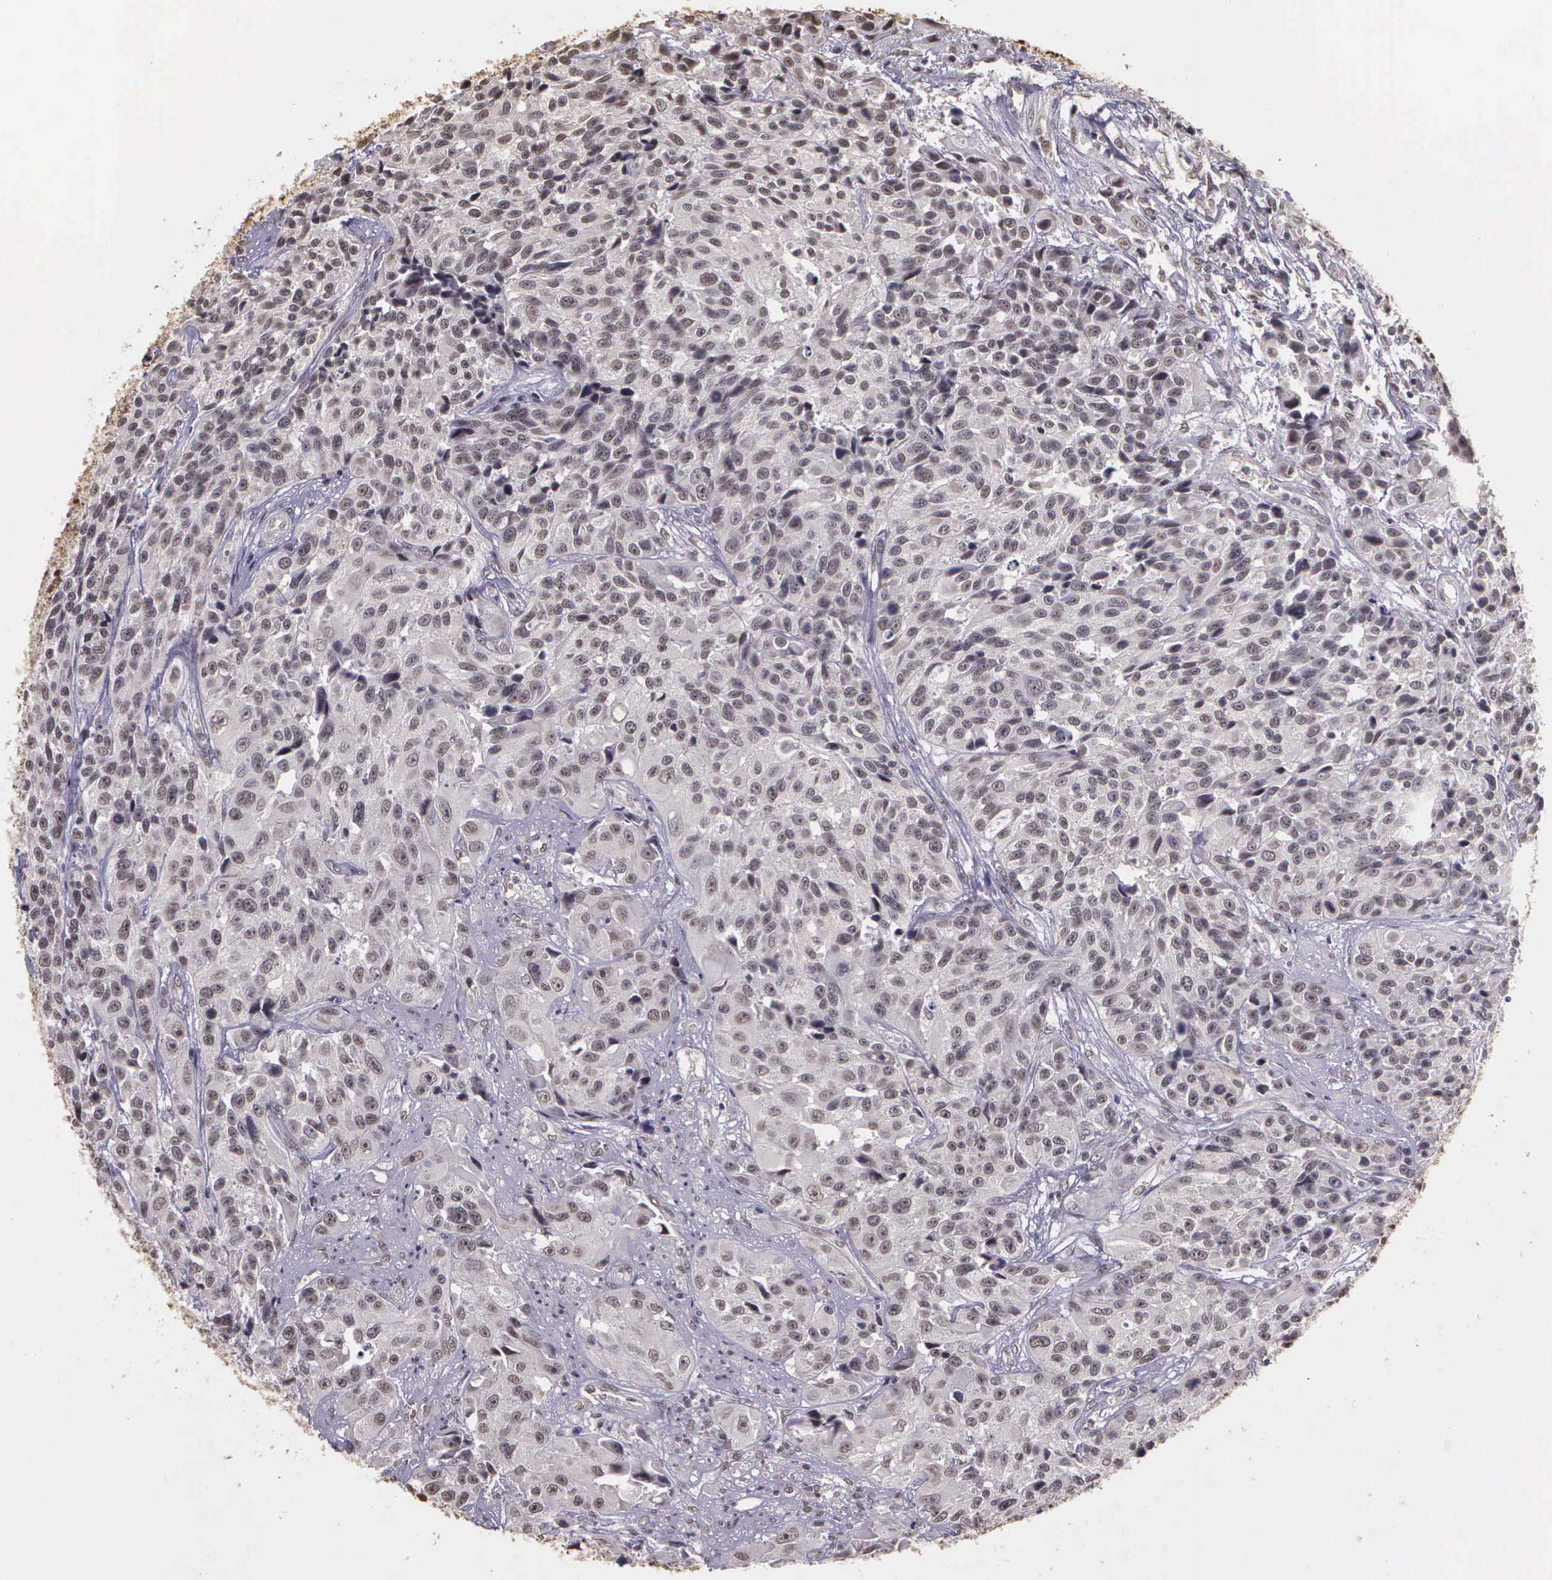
{"staining": {"intensity": "negative", "quantity": "none", "location": "none"}, "tissue": "urothelial cancer", "cell_type": "Tumor cells", "image_type": "cancer", "snomed": [{"axis": "morphology", "description": "Urothelial carcinoma, High grade"}, {"axis": "topography", "description": "Urinary bladder"}], "caption": "Urothelial cancer stained for a protein using immunohistochemistry demonstrates no expression tumor cells.", "gene": "ARMCX5", "patient": {"sex": "female", "age": 81}}